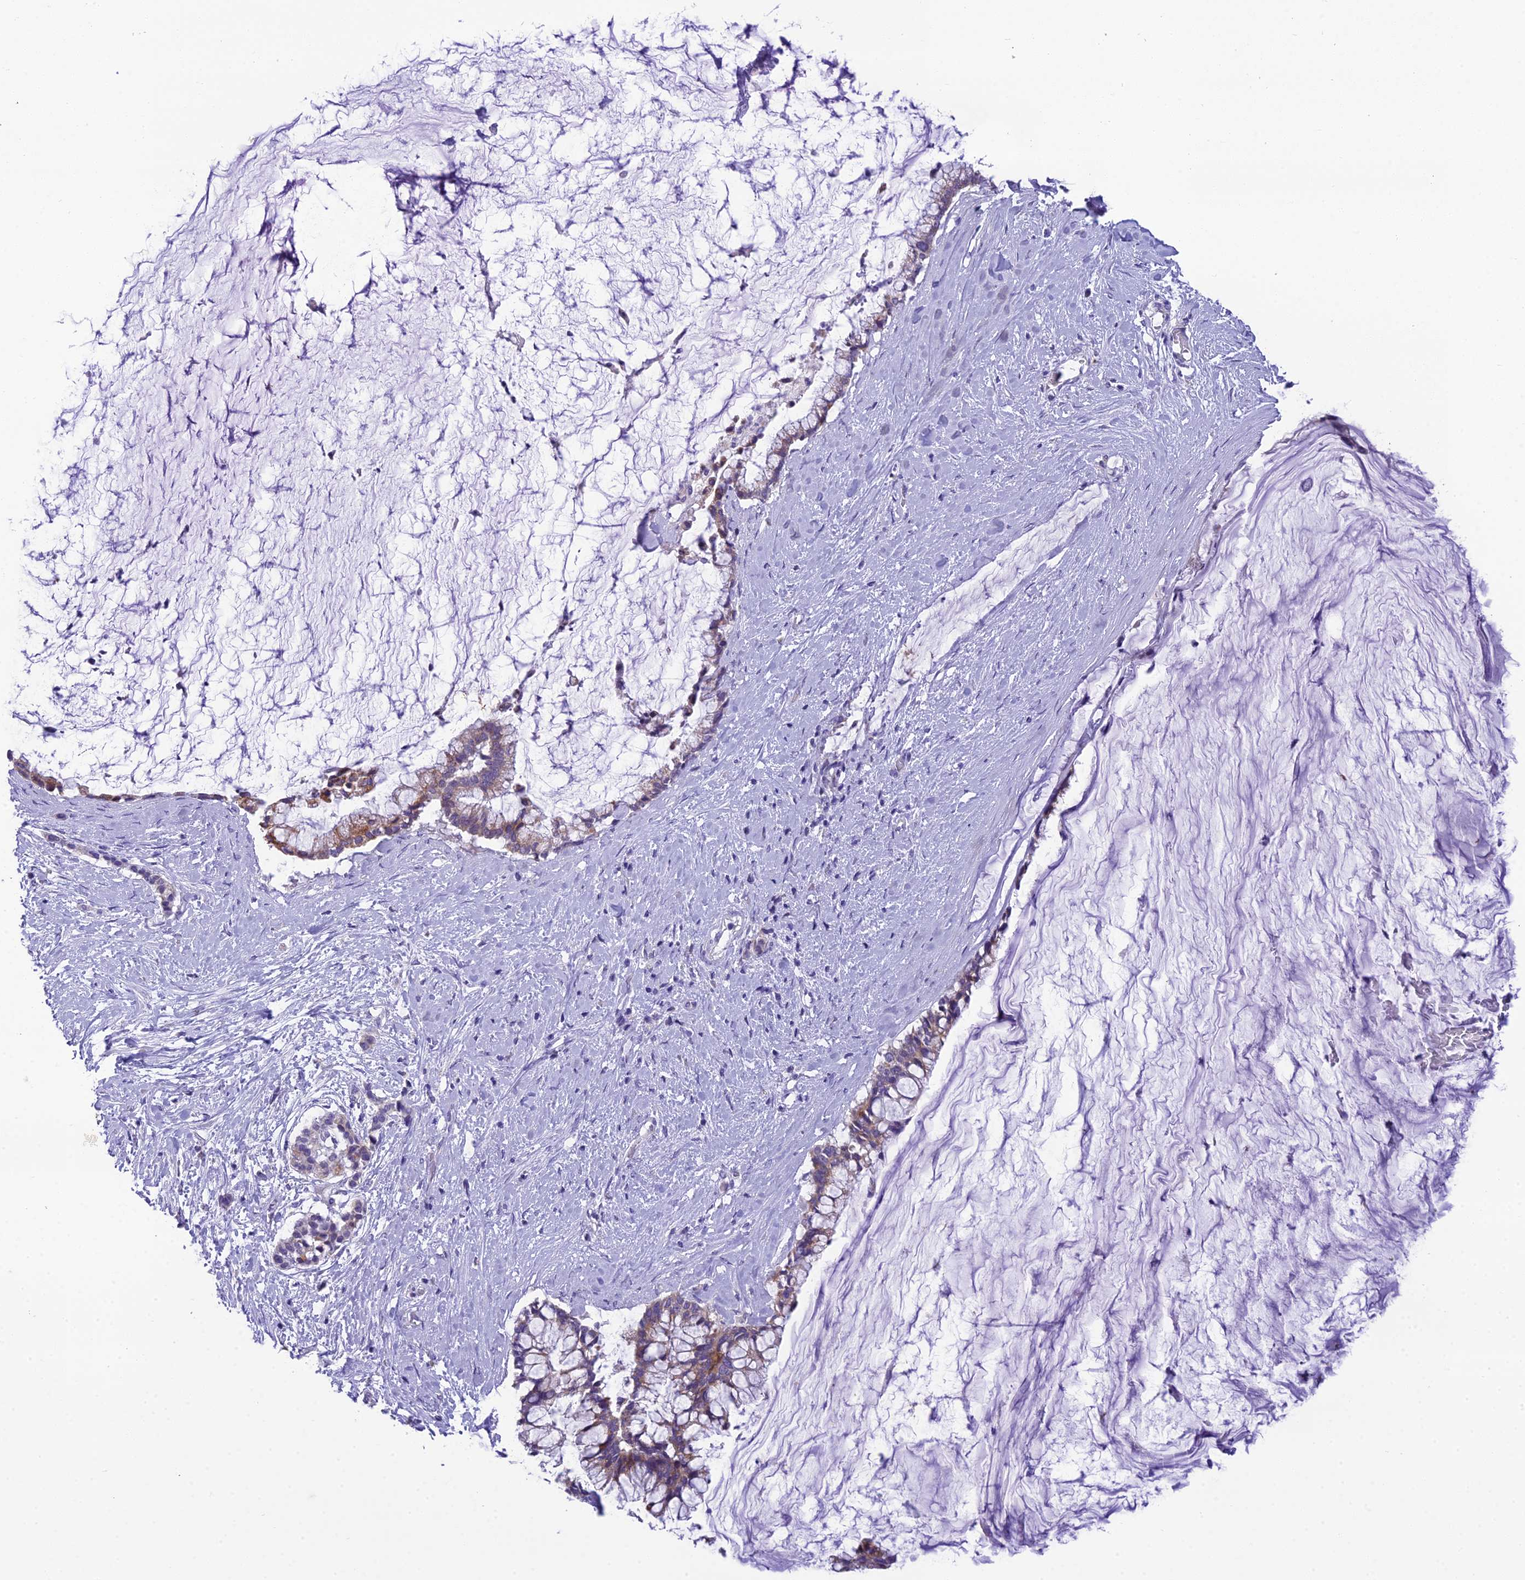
{"staining": {"intensity": "moderate", "quantity": "<25%", "location": "cytoplasmic/membranous"}, "tissue": "pancreatic cancer", "cell_type": "Tumor cells", "image_type": "cancer", "snomed": [{"axis": "morphology", "description": "Adenocarcinoma, NOS"}, {"axis": "topography", "description": "Pancreas"}], "caption": "Immunohistochemical staining of pancreatic adenocarcinoma exhibits low levels of moderate cytoplasmic/membranous protein positivity in about <25% of tumor cells.", "gene": "MIIP", "patient": {"sex": "male", "age": 41}}